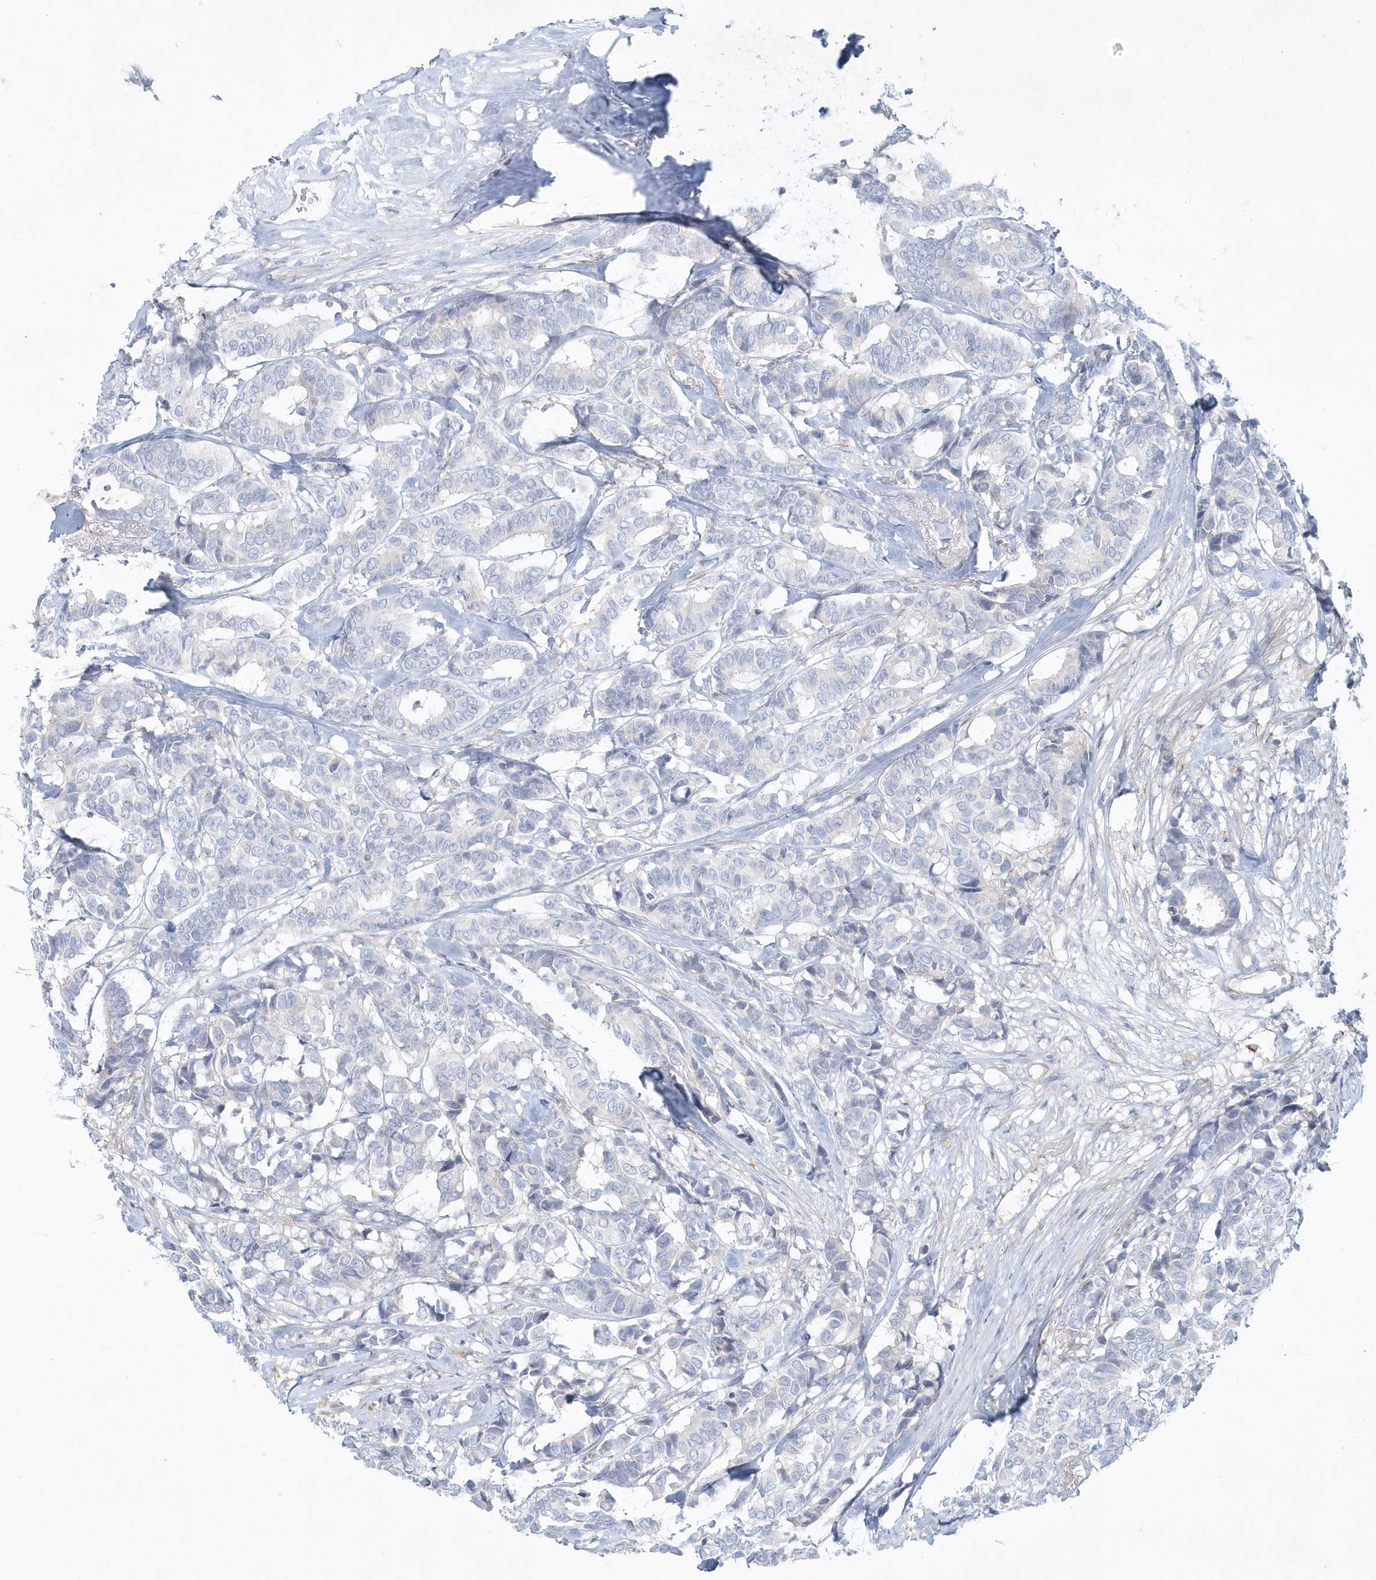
{"staining": {"intensity": "negative", "quantity": "none", "location": "none"}, "tissue": "breast cancer", "cell_type": "Tumor cells", "image_type": "cancer", "snomed": [{"axis": "morphology", "description": "Duct carcinoma"}, {"axis": "topography", "description": "Breast"}], "caption": "An IHC micrograph of breast cancer is shown. There is no staining in tumor cells of breast cancer.", "gene": "DNAH1", "patient": {"sex": "female", "age": 87}}